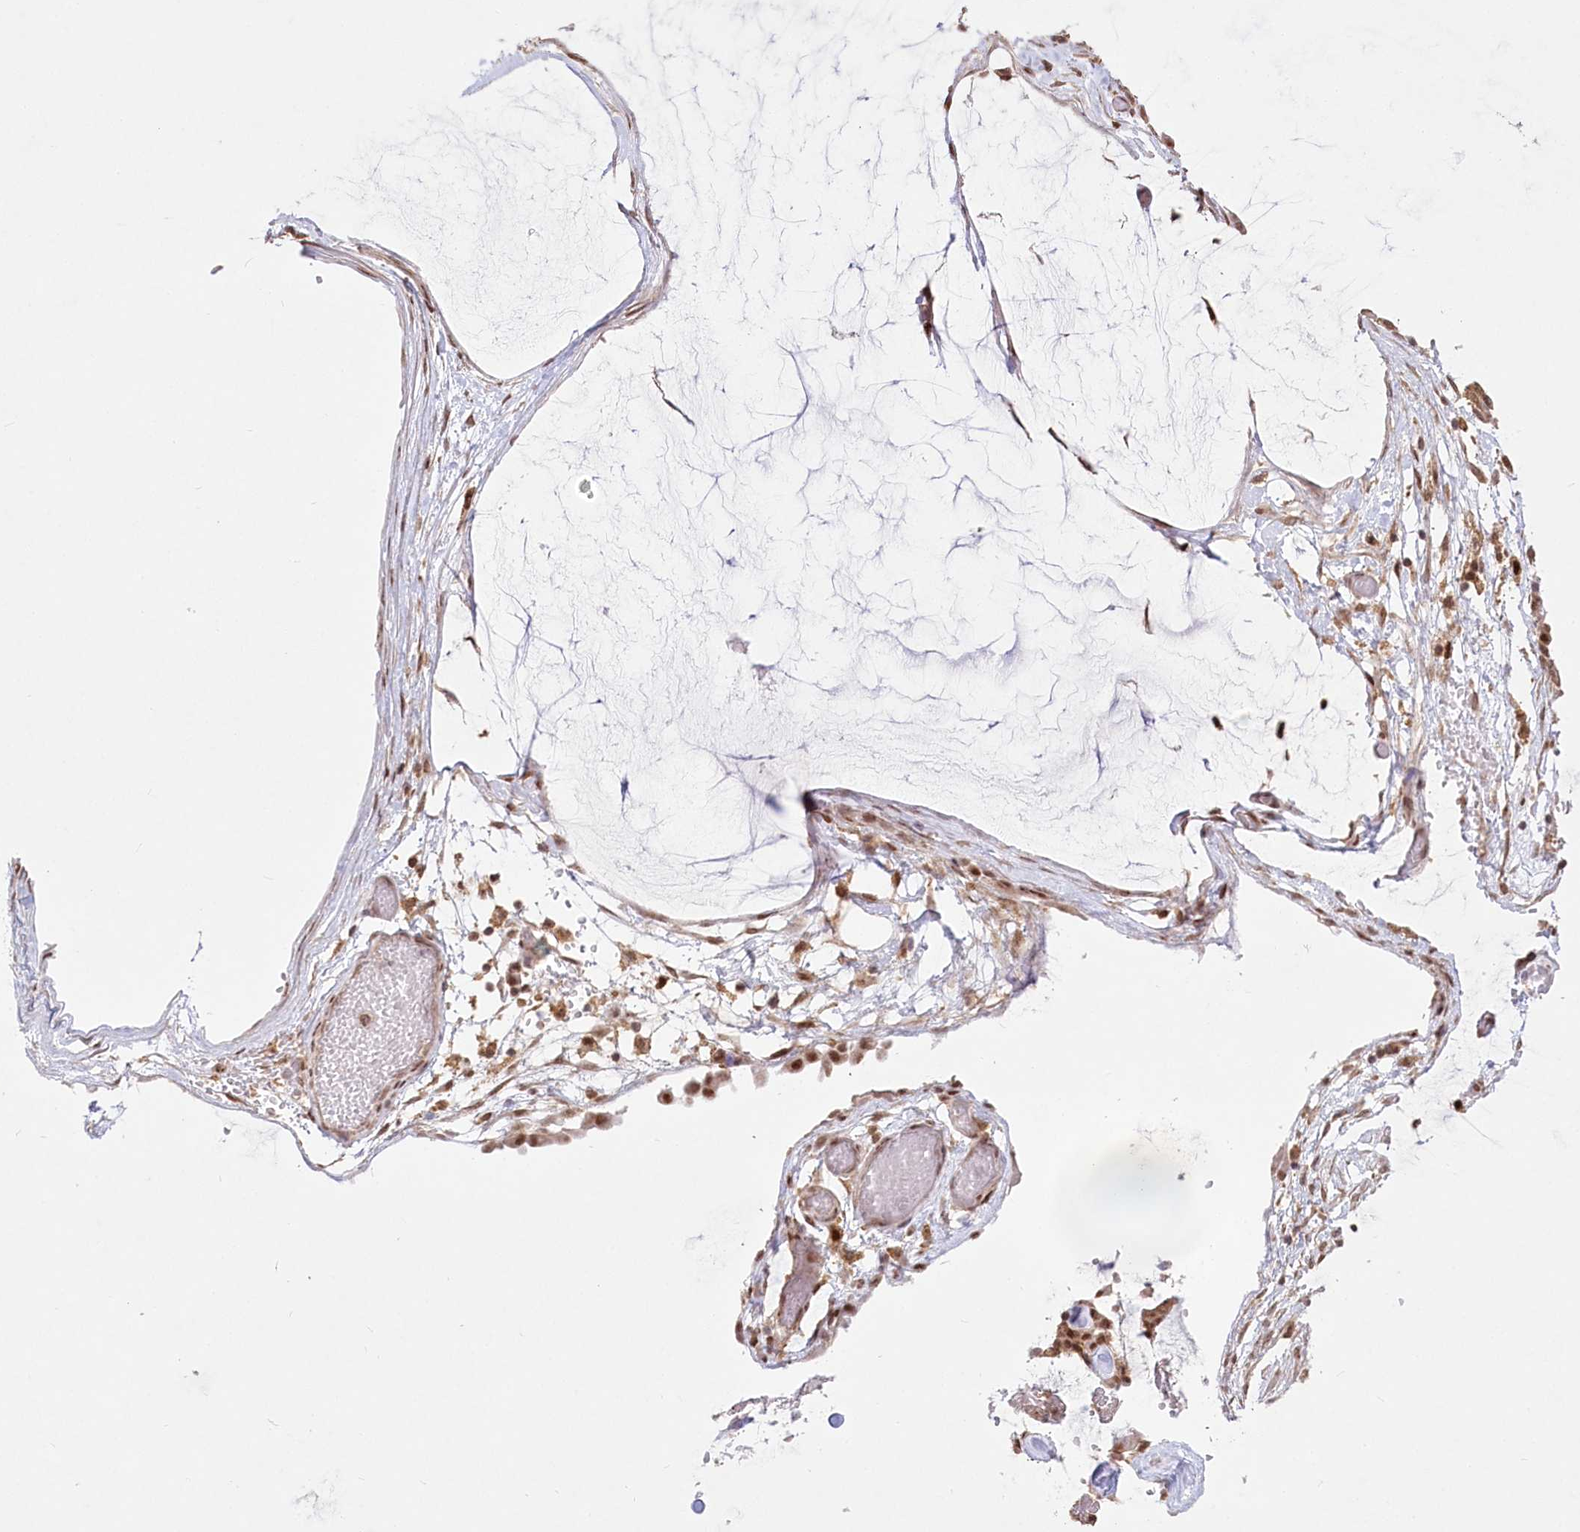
{"staining": {"intensity": "moderate", "quantity": ">75%", "location": "nuclear"}, "tissue": "ovarian cancer", "cell_type": "Tumor cells", "image_type": "cancer", "snomed": [{"axis": "morphology", "description": "Cystadenocarcinoma, mucinous, NOS"}, {"axis": "topography", "description": "Ovary"}], "caption": "Moderate nuclear protein expression is appreciated in approximately >75% of tumor cells in ovarian cancer.", "gene": "PYURF", "patient": {"sex": "female", "age": 39}}